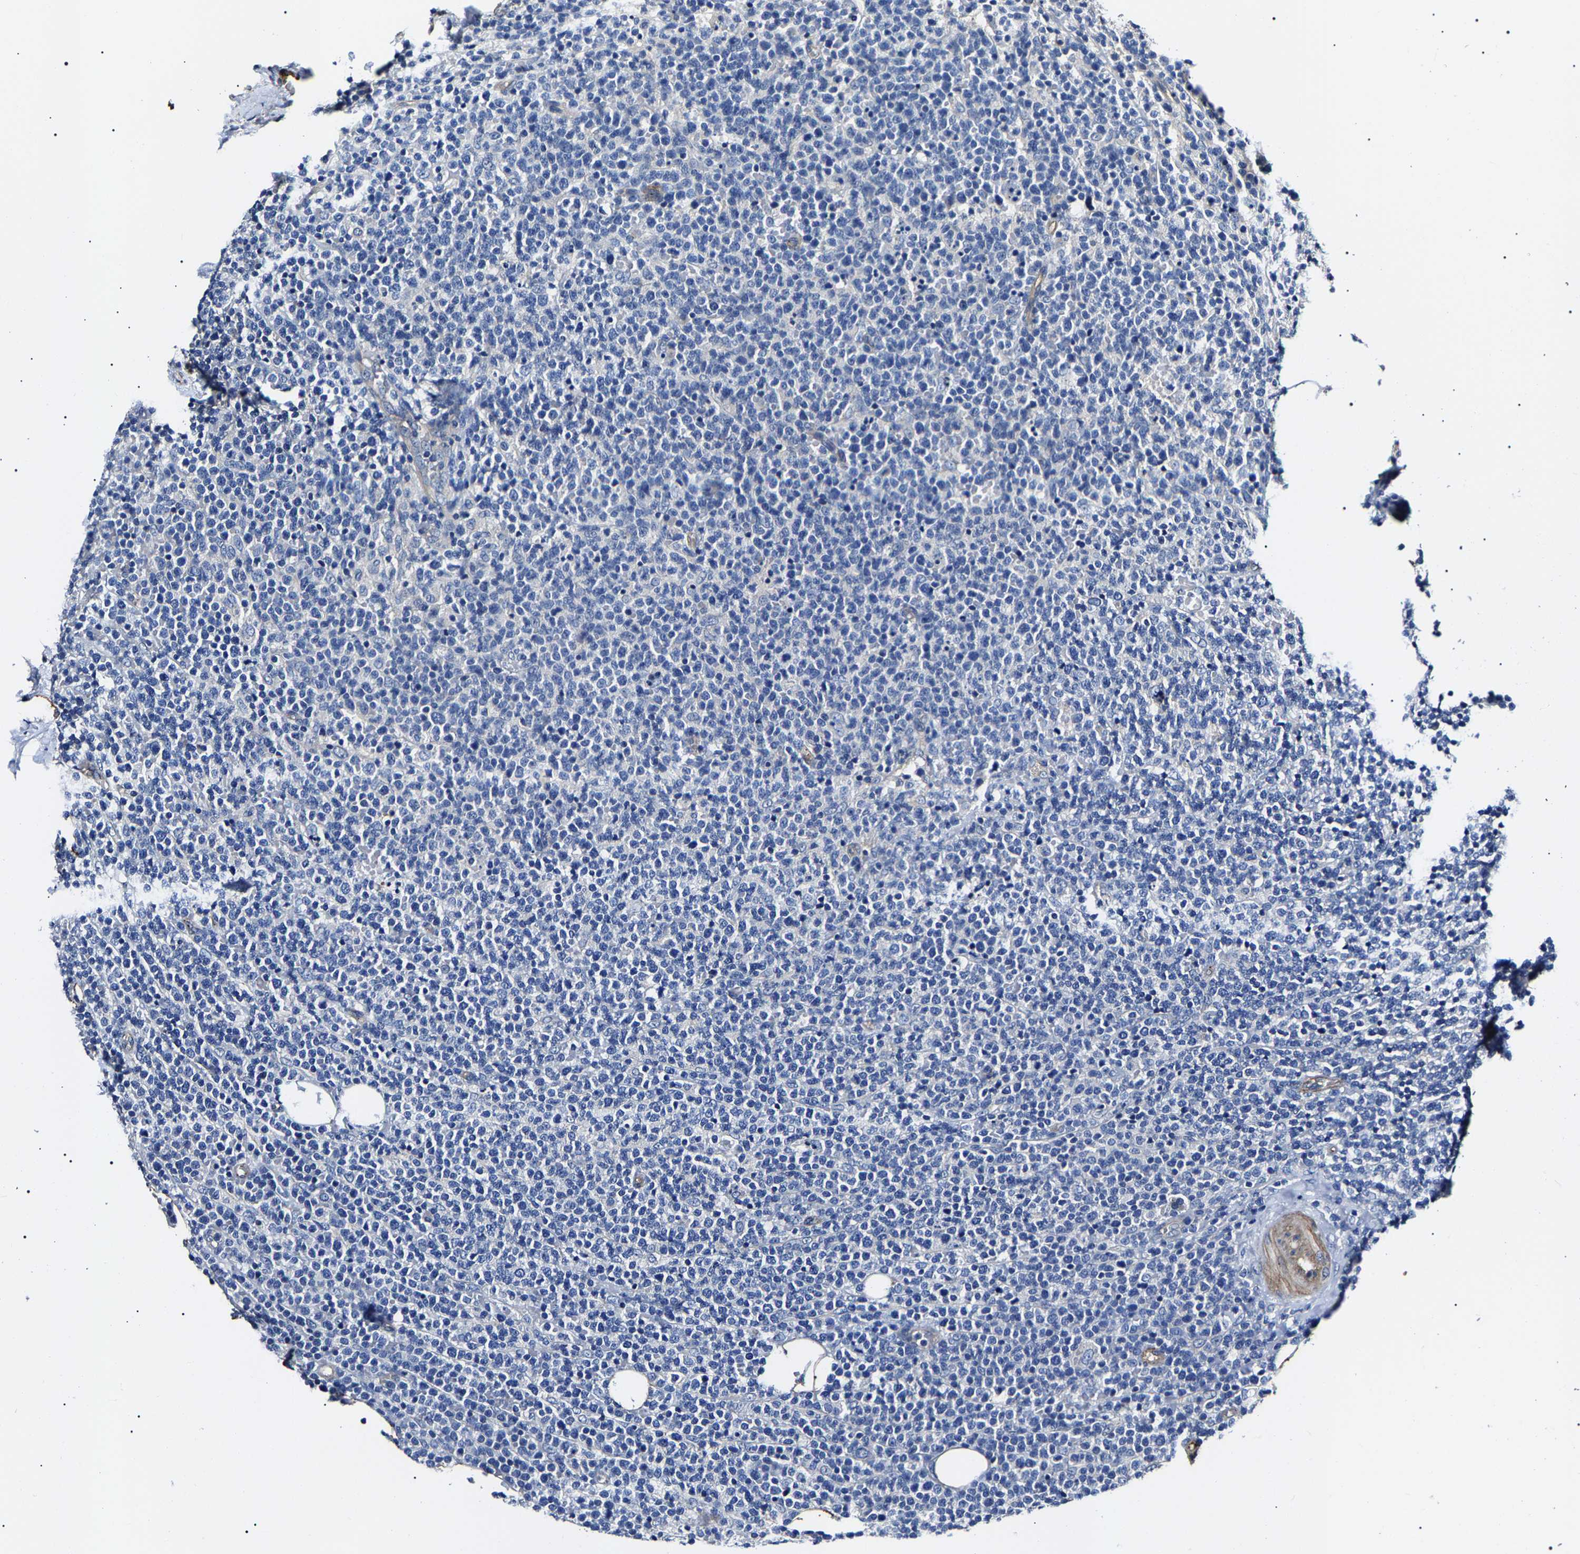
{"staining": {"intensity": "negative", "quantity": "none", "location": "none"}, "tissue": "lymphoma", "cell_type": "Tumor cells", "image_type": "cancer", "snomed": [{"axis": "morphology", "description": "Malignant lymphoma, non-Hodgkin's type, High grade"}, {"axis": "topography", "description": "Lymph node"}], "caption": "DAB (3,3'-diaminobenzidine) immunohistochemical staining of high-grade malignant lymphoma, non-Hodgkin's type shows no significant positivity in tumor cells.", "gene": "KLHL42", "patient": {"sex": "male", "age": 61}}